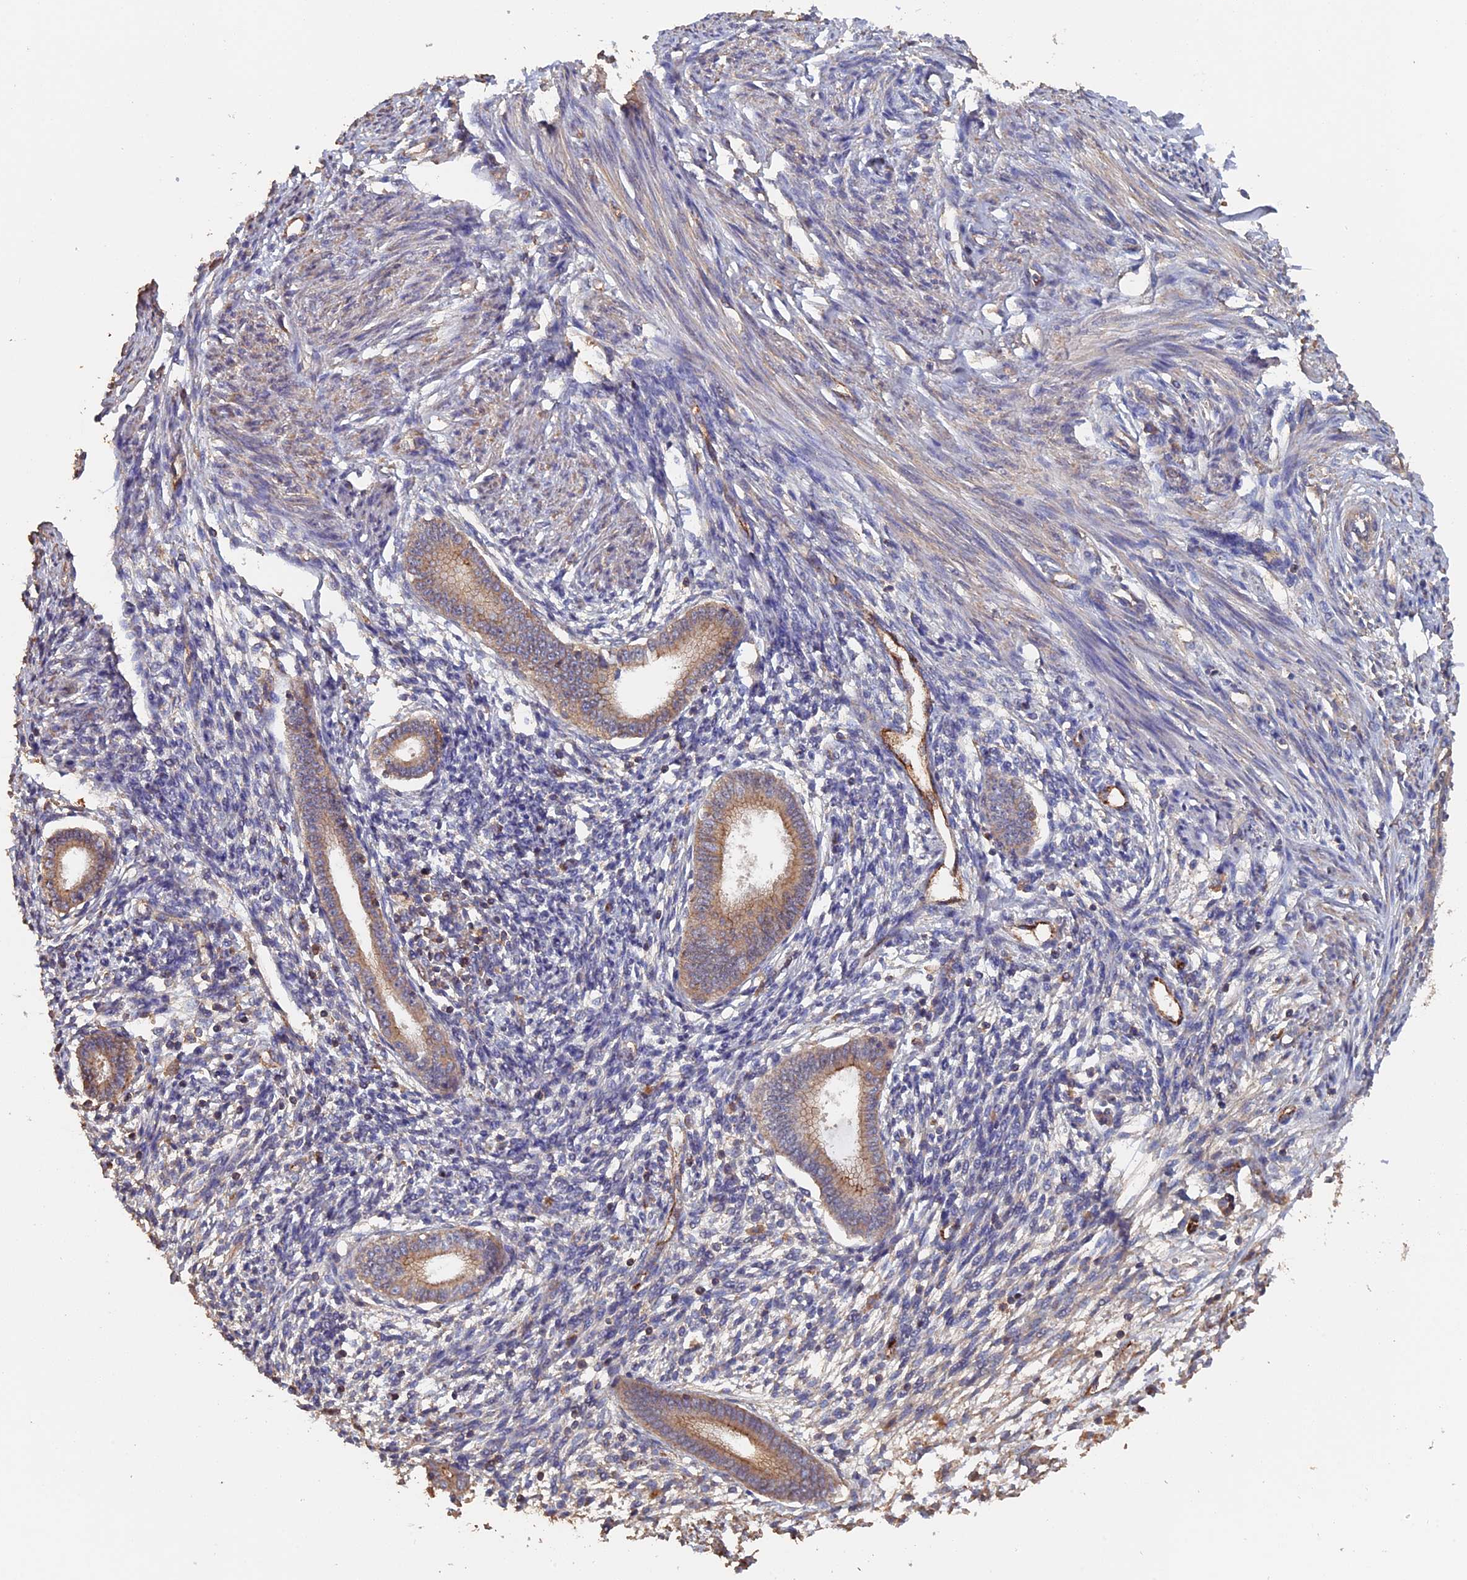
{"staining": {"intensity": "moderate", "quantity": "<25%", "location": "cytoplasmic/membranous"}, "tissue": "endometrium", "cell_type": "Cells in endometrial stroma", "image_type": "normal", "snomed": [{"axis": "morphology", "description": "Normal tissue, NOS"}, {"axis": "topography", "description": "Endometrium"}], "caption": "Approximately <25% of cells in endometrial stroma in unremarkable endometrium show moderate cytoplasmic/membranous protein staining as visualized by brown immunohistochemical staining.", "gene": "PIGQ", "patient": {"sex": "female", "age": 56}}